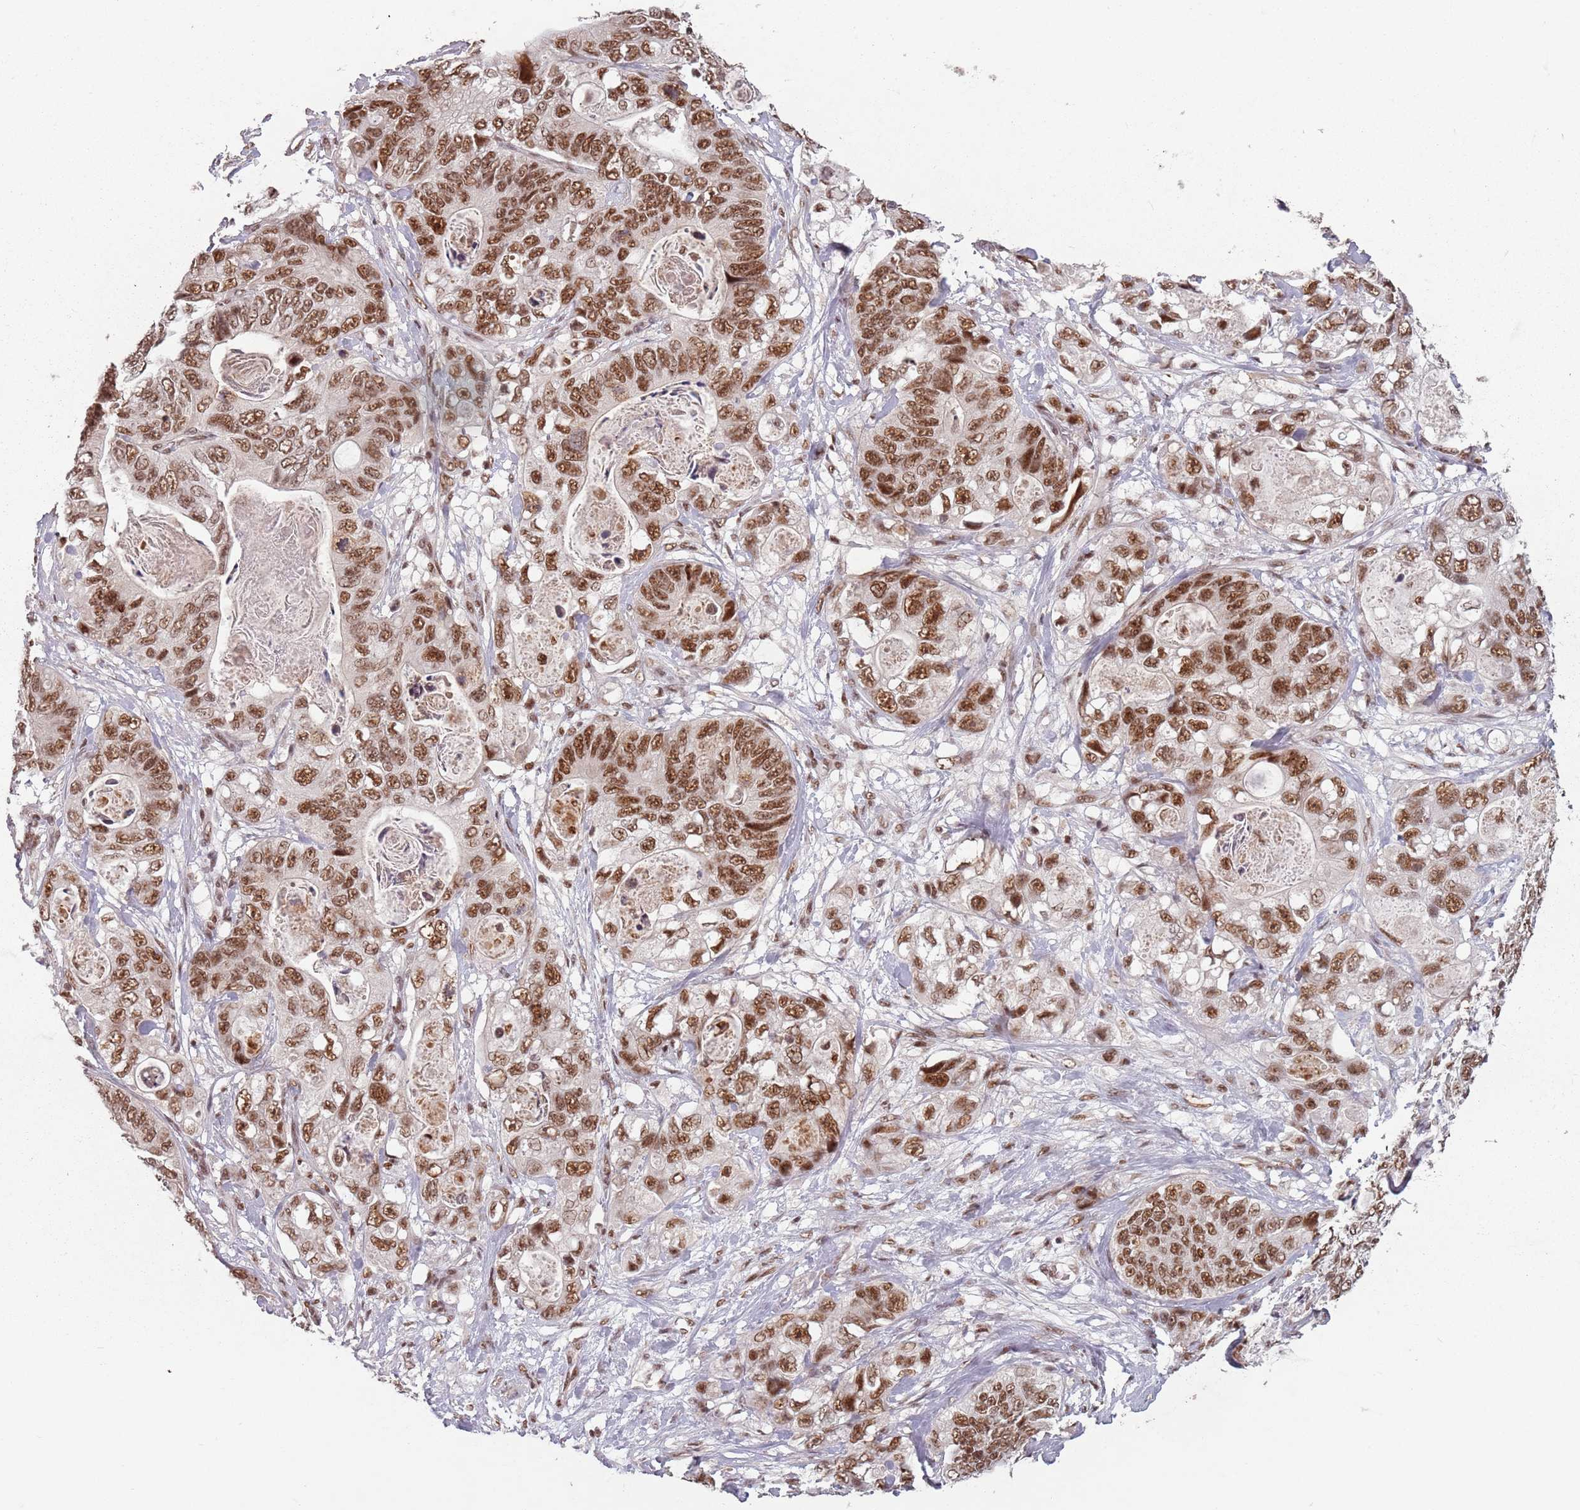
{"staining": {"intensity": "moderate", "quantity": ">75%", "location": "nuclear"}, "tissue": "stomach cancer", "cell_type": "Tumor cells", "image_type": "cancer", "snomed": [{"axis": "morphology", "description": "Normal tissue, NOS"}, {"axis": "morphology", "description": "Adenocarcinoma, NOS"}, {"axis": "topography", "description": "Stomach"}], "caption": "Adenocarcinoma (stomach) stained with DAB (3,3'-diaminobenzidine) IHC demonstrates medium levels of moderate nuclear positivity in approximately >75% of tumor cells.", "gene": "NCBP1", "patient": {"sex": "female", "age": 89}}